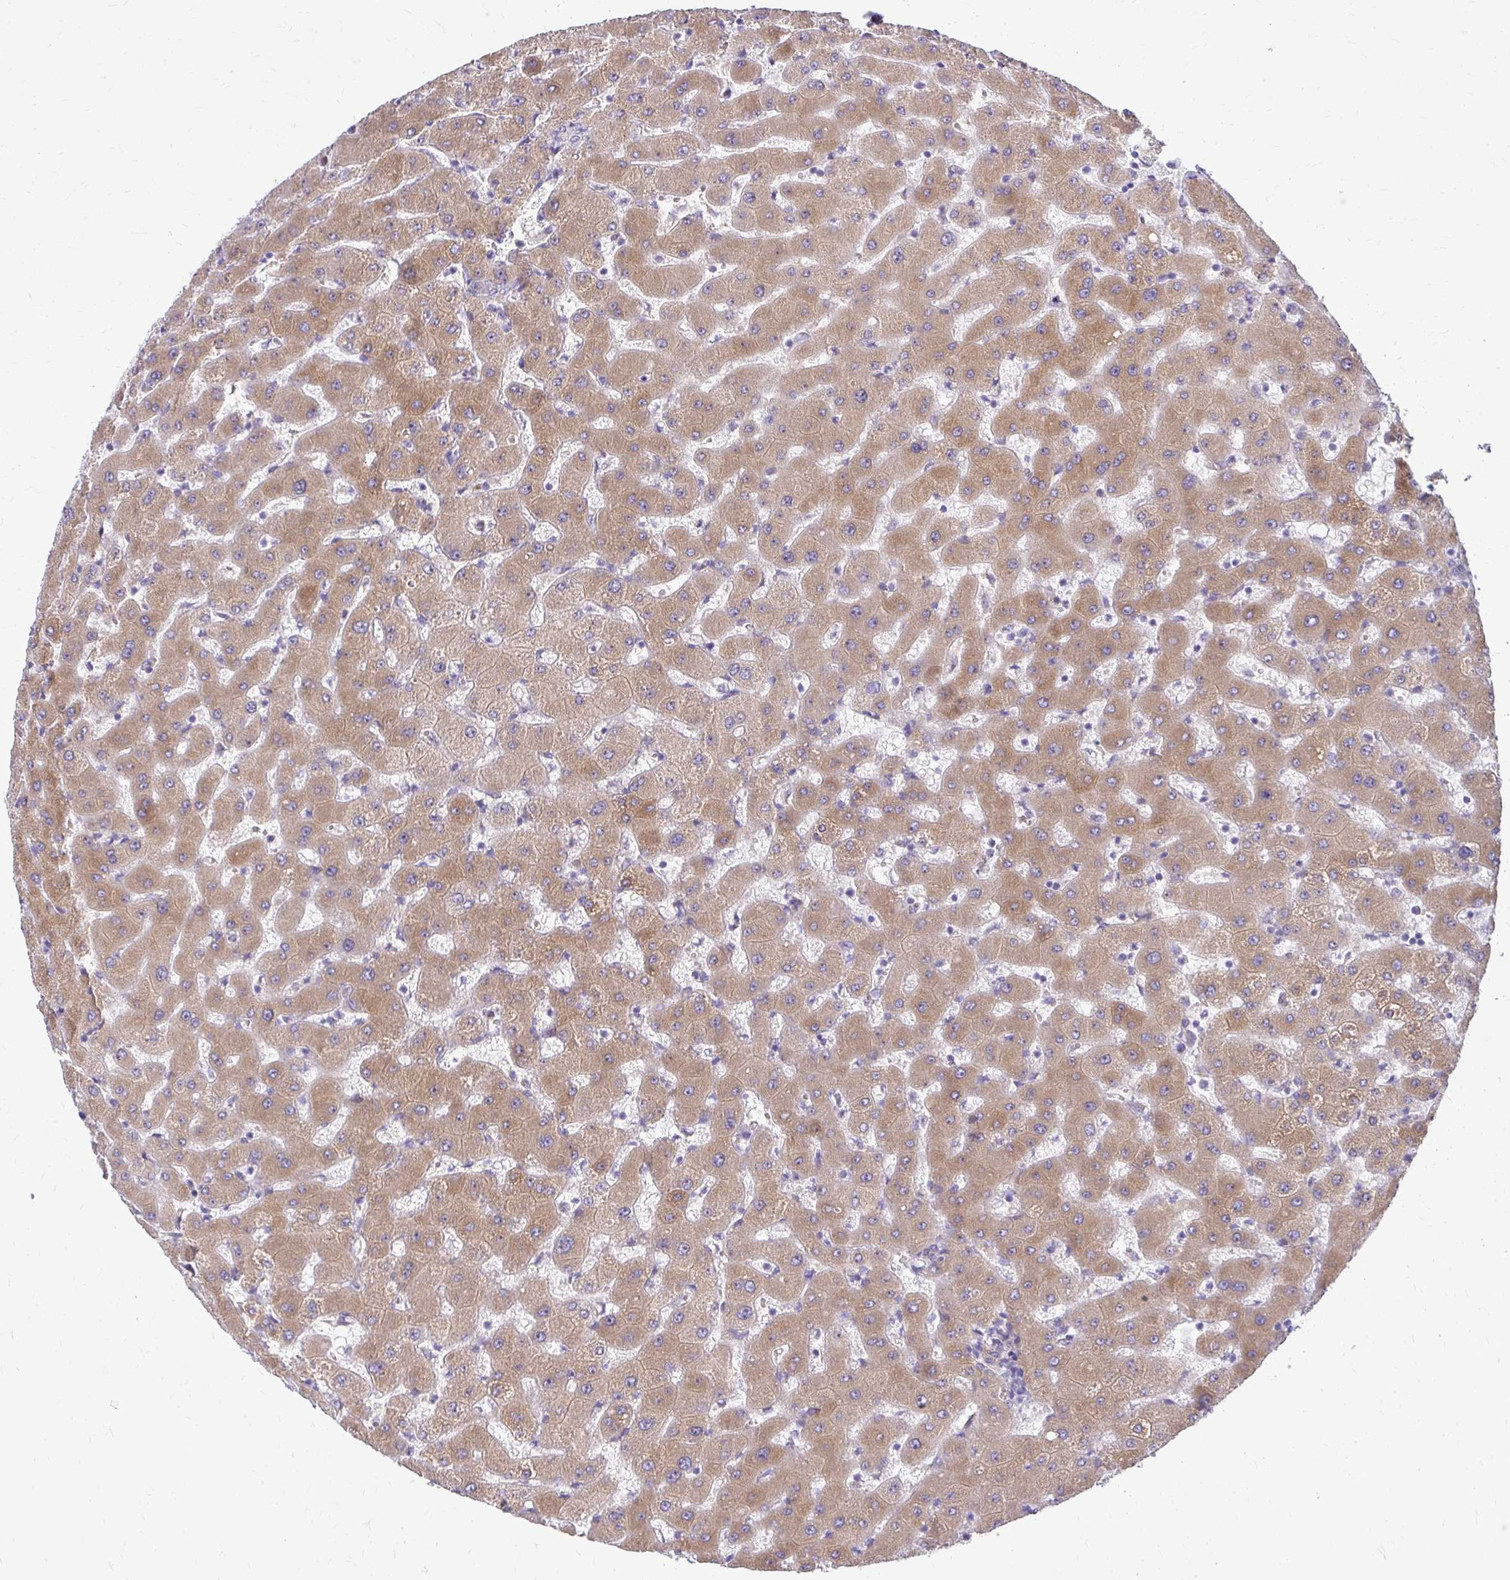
{"staining": {"intensity": "weak", "quantity": "25%-75%", "location": "cytoplasmic/membranous"}, "tissue": "liver", "cell_type": "Cholangiocytes", "image_type": "normal", "snomed": [{"axis": "morphology", "description": "Normal tissue, NOS"}, {"axis": "topography", "description": "Liver"}], "caption": "Weak cytoplasmic/membranous protein expression is identified in approximately 25%-75% of cholangiocytes in liver. Immunohistochemistry (ihc) stains the protein in brown and the nuclei are stained blue.", "gene": "NIFK", "patient": {"sex": "female", "age": 63}}